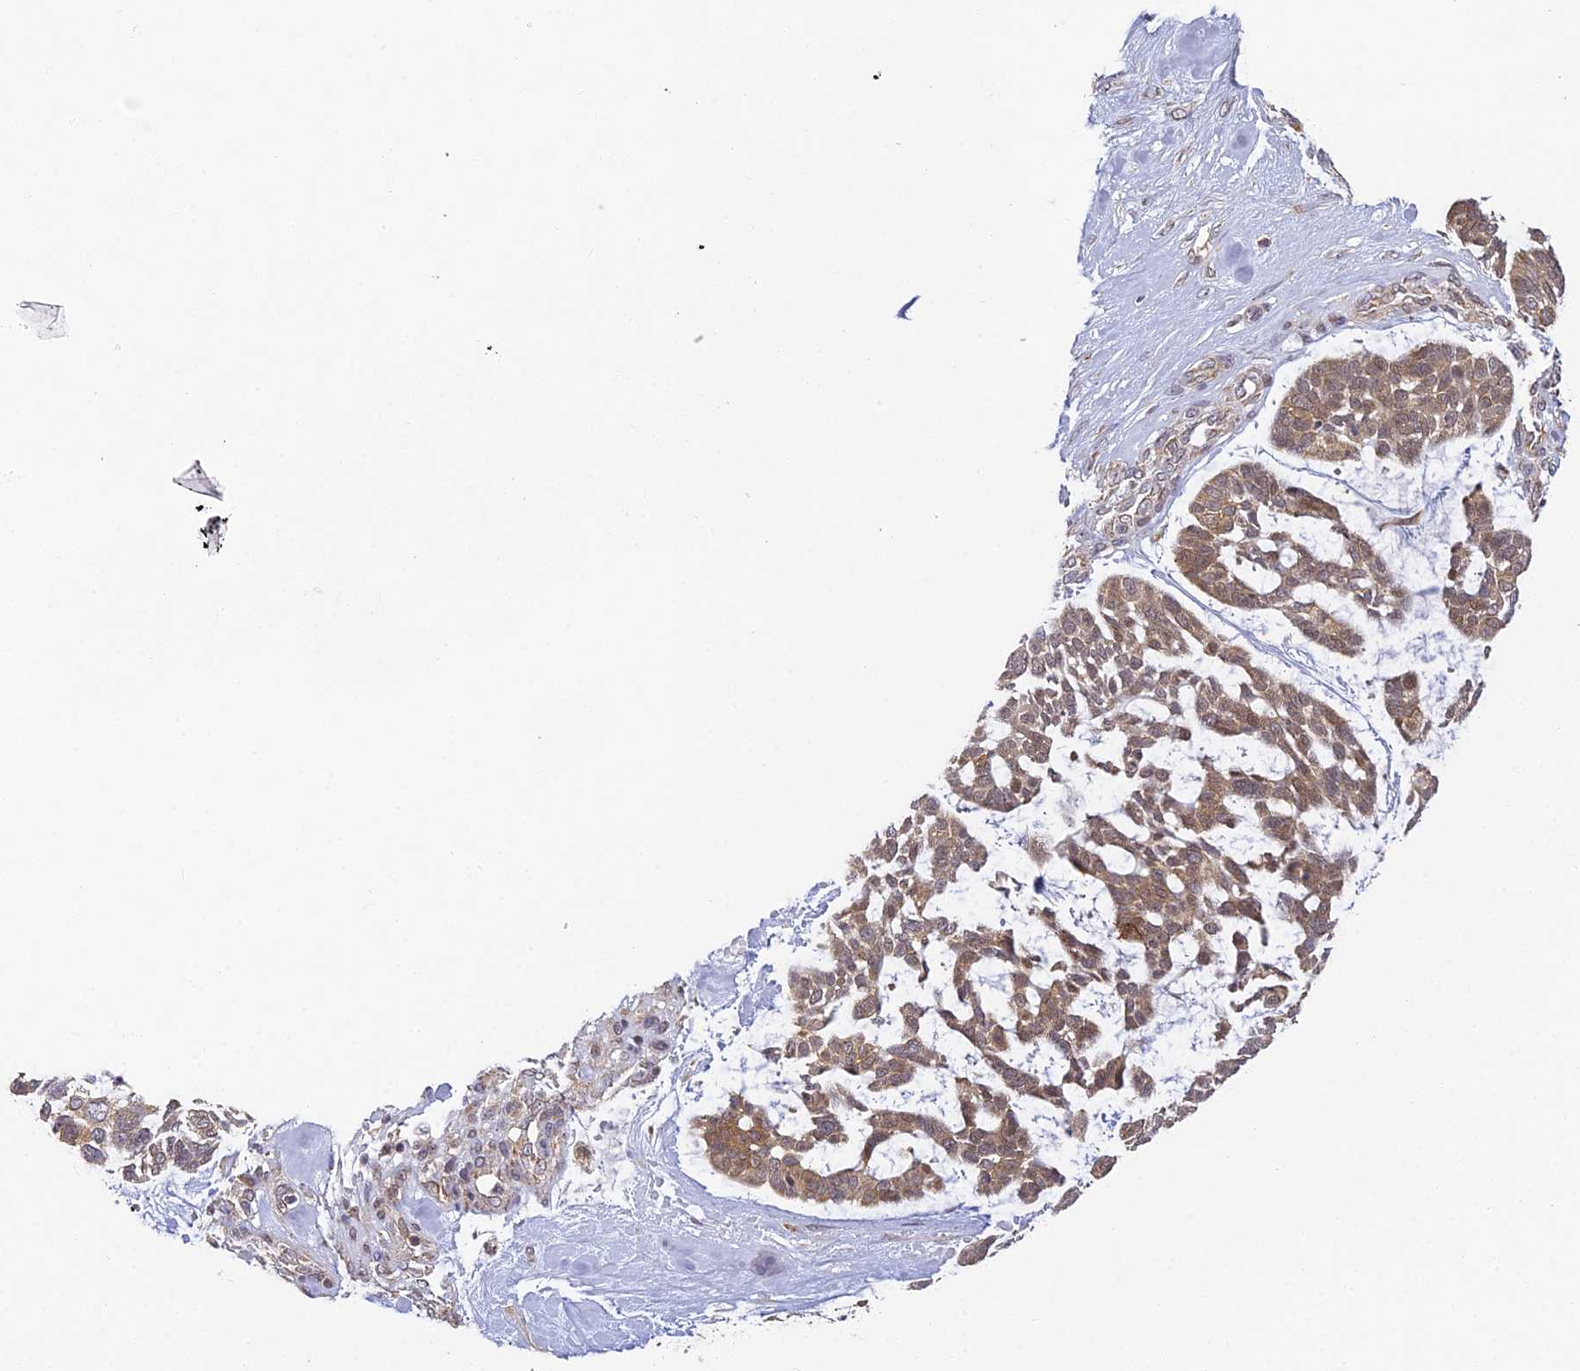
{"staining": {"intensity": "moderate", "quantity": ">75%", "location": "cytoplasmic/membranous,nuclear"}, "tissue": "skin cancer", "cell_type": "Tumor cells", "image_type": "cancer", "snomed": [{"axis": "morphology", "description": "Basal cell carcinoma"}, {"axis": "topography", "description": "Skin"}], "caption": "This is an image of immunohistochemistry staining of skin cancer, which shows moderate positivity in the cytoplasmic/membranous and nuclear of tumor cells.", "gene": "DNAAF10", "patient": {"sex": "male", "age": 88}}